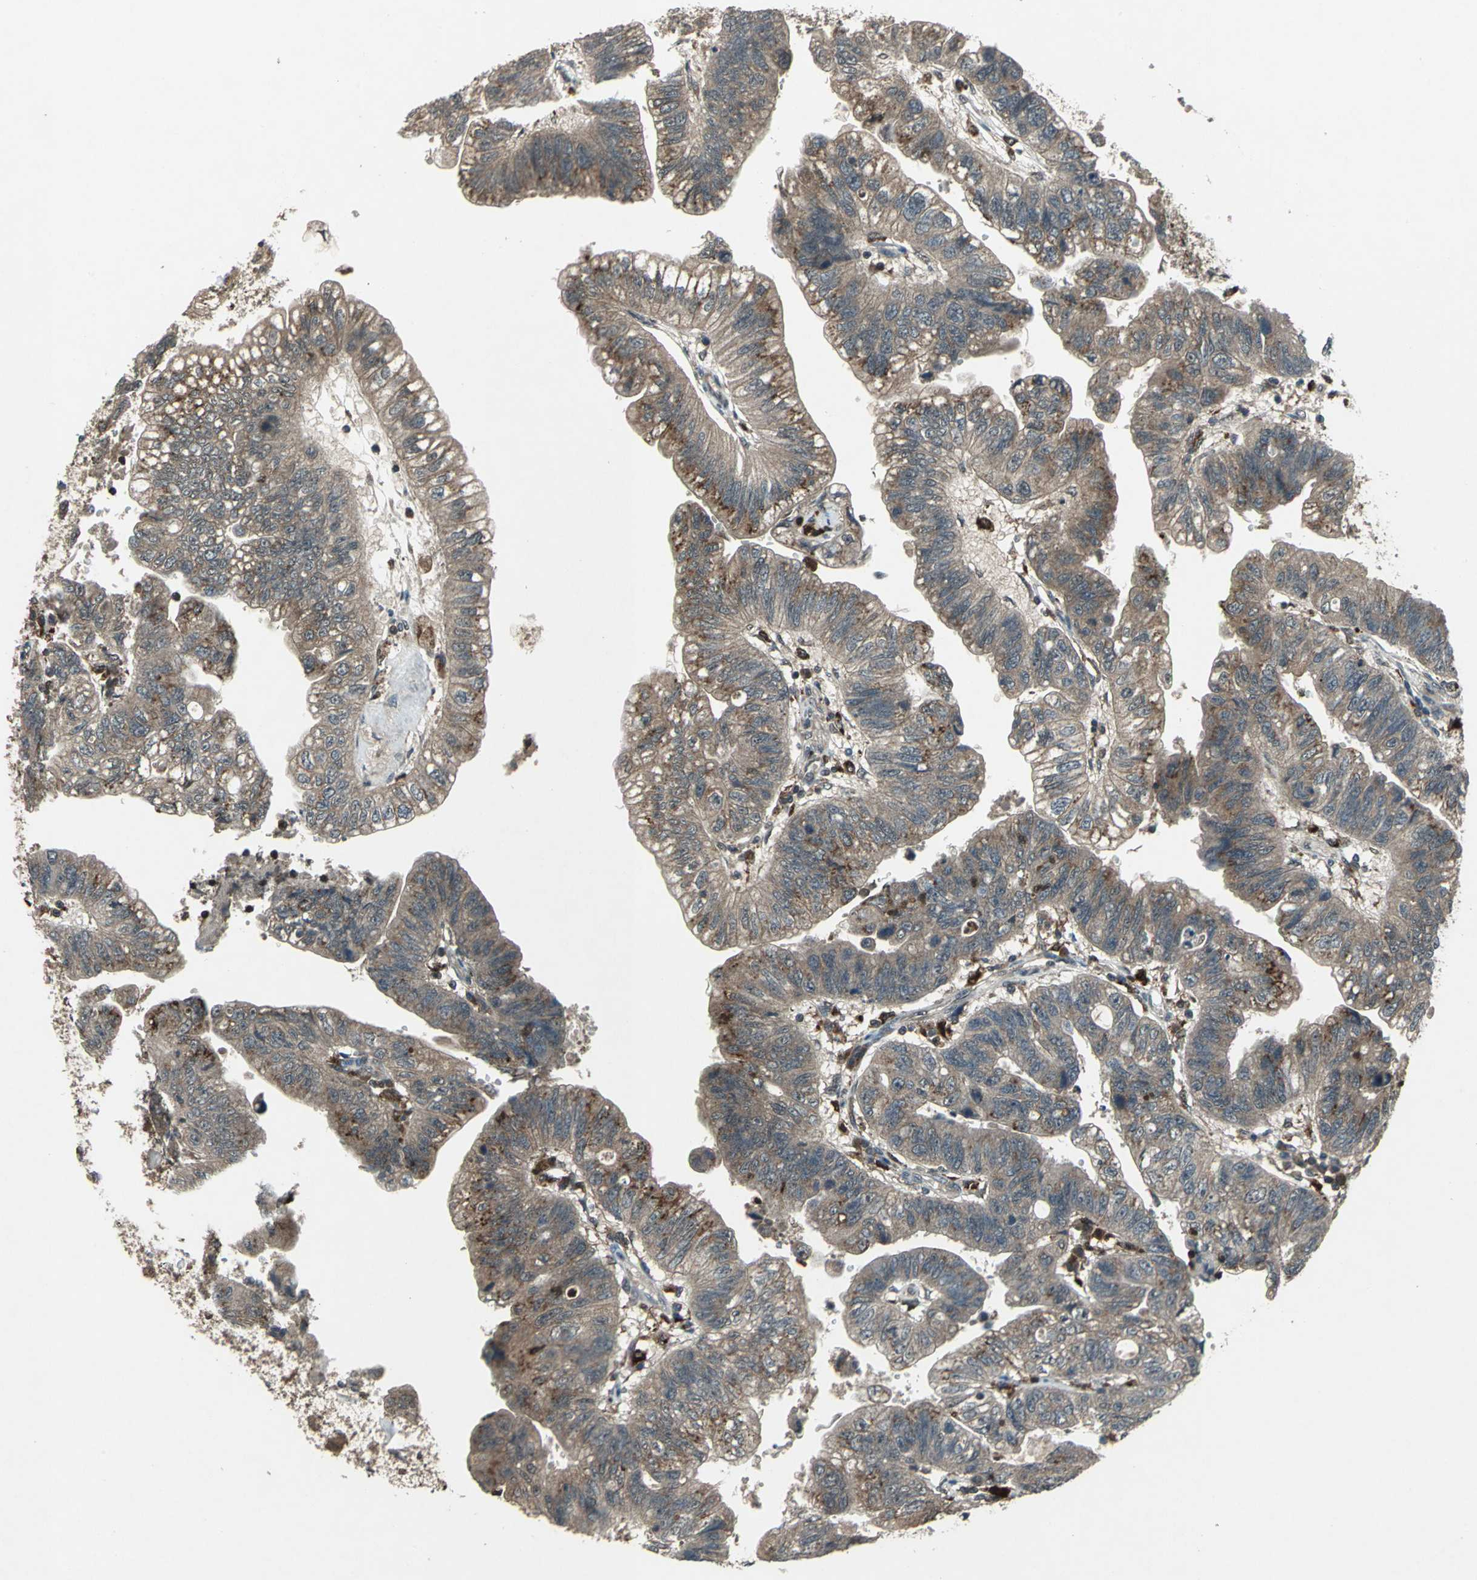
{"staining": {"intensity": "moderate", "quantity": "25%-75%", "location": "cytoplasmic/membranous"}, "tissue": "stomach cancer", "cell_type": "Tumor cells", "image_type": "cancer", "snomed": [{"axis": "morphology", "description": "Adenocarcinoma, NOS"}, {"axis": "topography", "description": "Stomach"}], "caption": "Stomach cancer stained with immunohistochemistry shows moderate cytoplasmic/membranous expression in about 25%-75% of tumor cells. (Stains: DAB (3,3'-diaminobenzidine) in brown, nuclei in blue, Microscopy: brightfield microscopy at high magnification).", "gene": "PYCARD", "patient": {"sex": "male", "age": 59}}